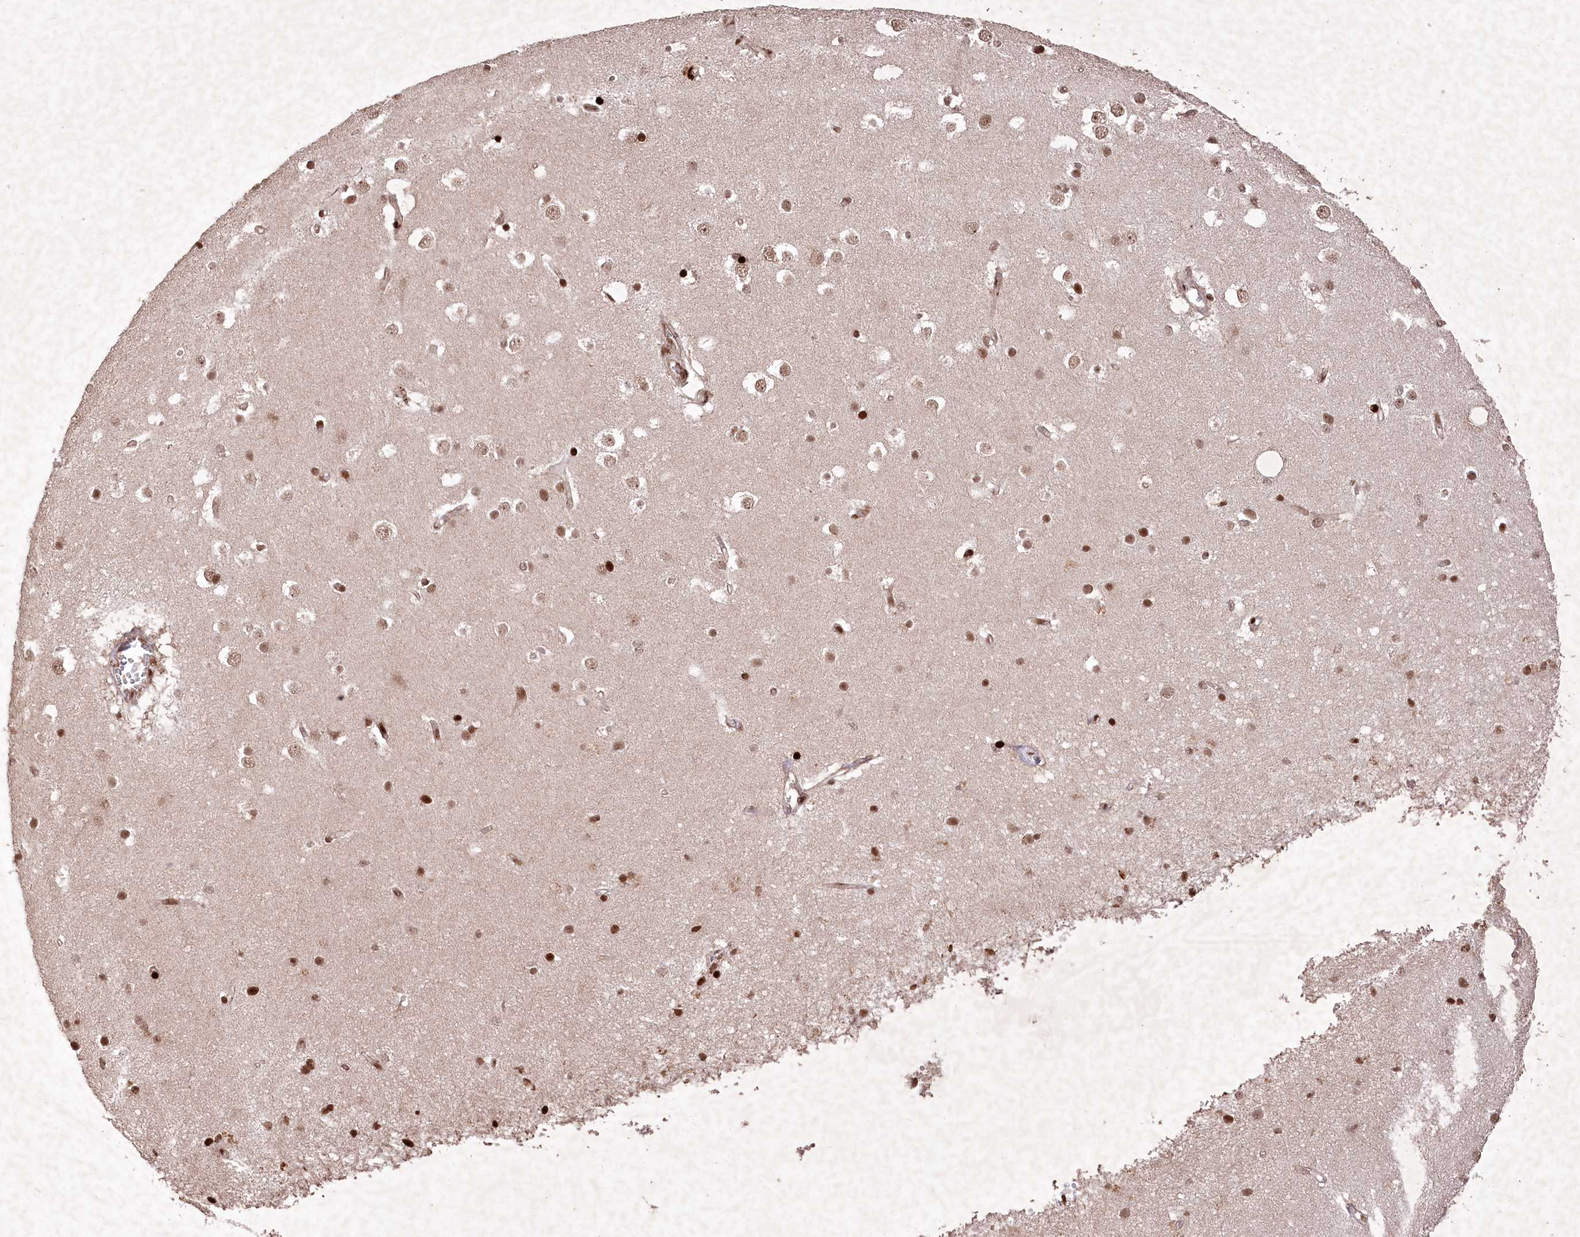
{"staining": {"intensity": "moderate", "quantity": ">75%", "location": "nuclear"}, "tissue": "cerebral cortex", "cell_type": "Endothelial cells", "image_type": "normal", "snomed": [{"axis": "morphology", "description": "Normal tissue, NOS"}, {"axis": "topography", "description": "Cerebral cortex"}], "caption": "Immunohistochemistry (IHC) micrograph of unremarkable cerebral cortex: human cerebral cortex stained using IHC exhibits medium levels of moderate protein expression localized specifically in the nuclear of endothelial cells, appearing as a nuclear brown color.", "gene": "CCSER2", "patient": {"sex": "male", "age": 54}}